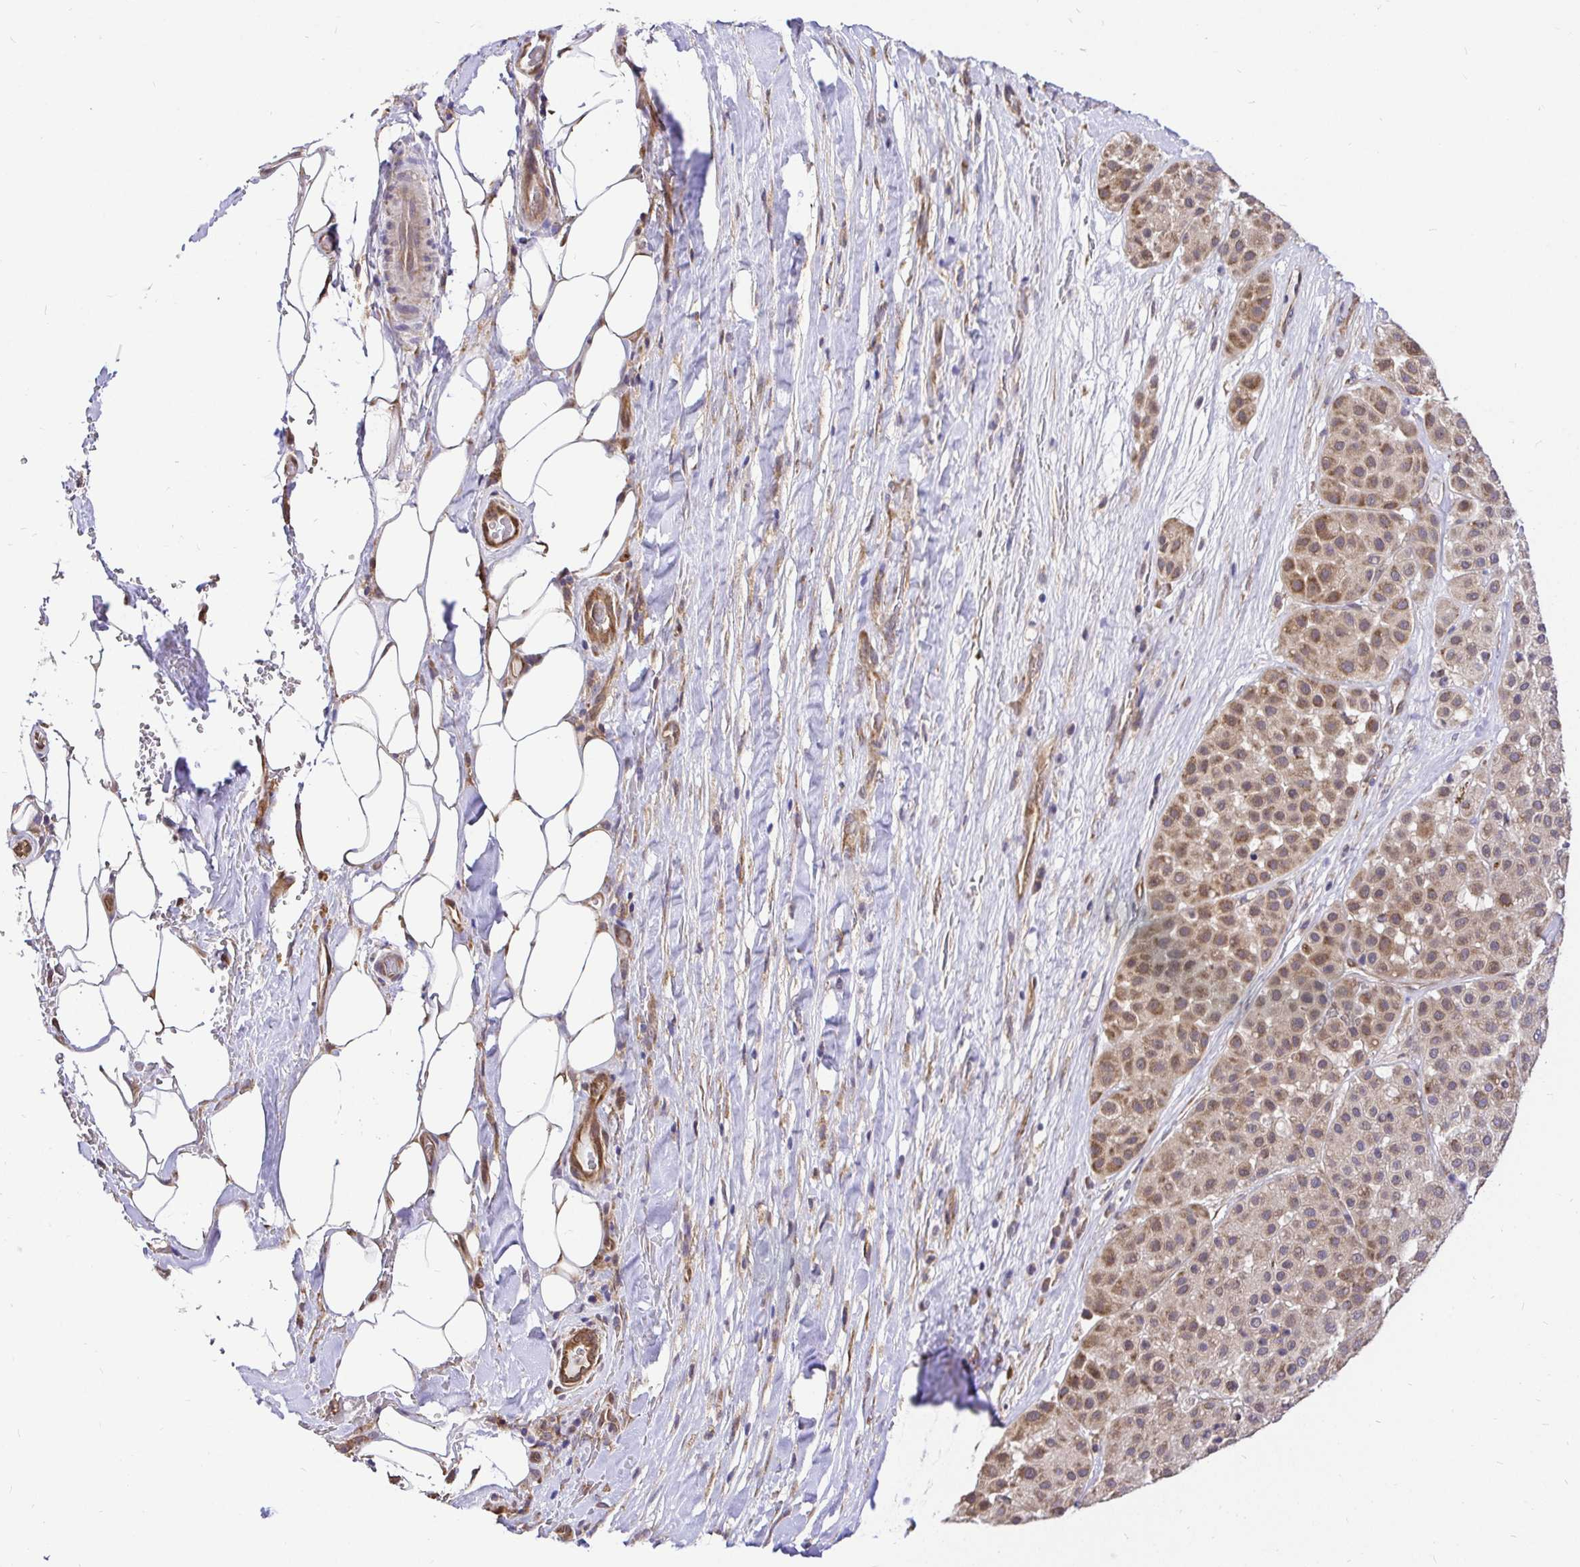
{"staining": {"intensity": "weak", "quantity": ">75%", "location": "cytoplasmic/membranous"}, "tissue": "melanoma", "cell_type": "Tumor cells", "image_type": "cancer", "snomed": [{"axis": "morphology", "description": "Malignant melanoma, Metastatic site"}, {"axis": "topography", "description": "Smooth muscle"}], "caption": "High-power microscopy captured an immunohistochemistry (IHC) micrograph of malignant melanoma (metastatic site), revealing weak cytoplasmic/membranous staining in about >75% of tumor cells.", "gene": "CCDC122", "patient": {"sex": "male", "age": 41}}